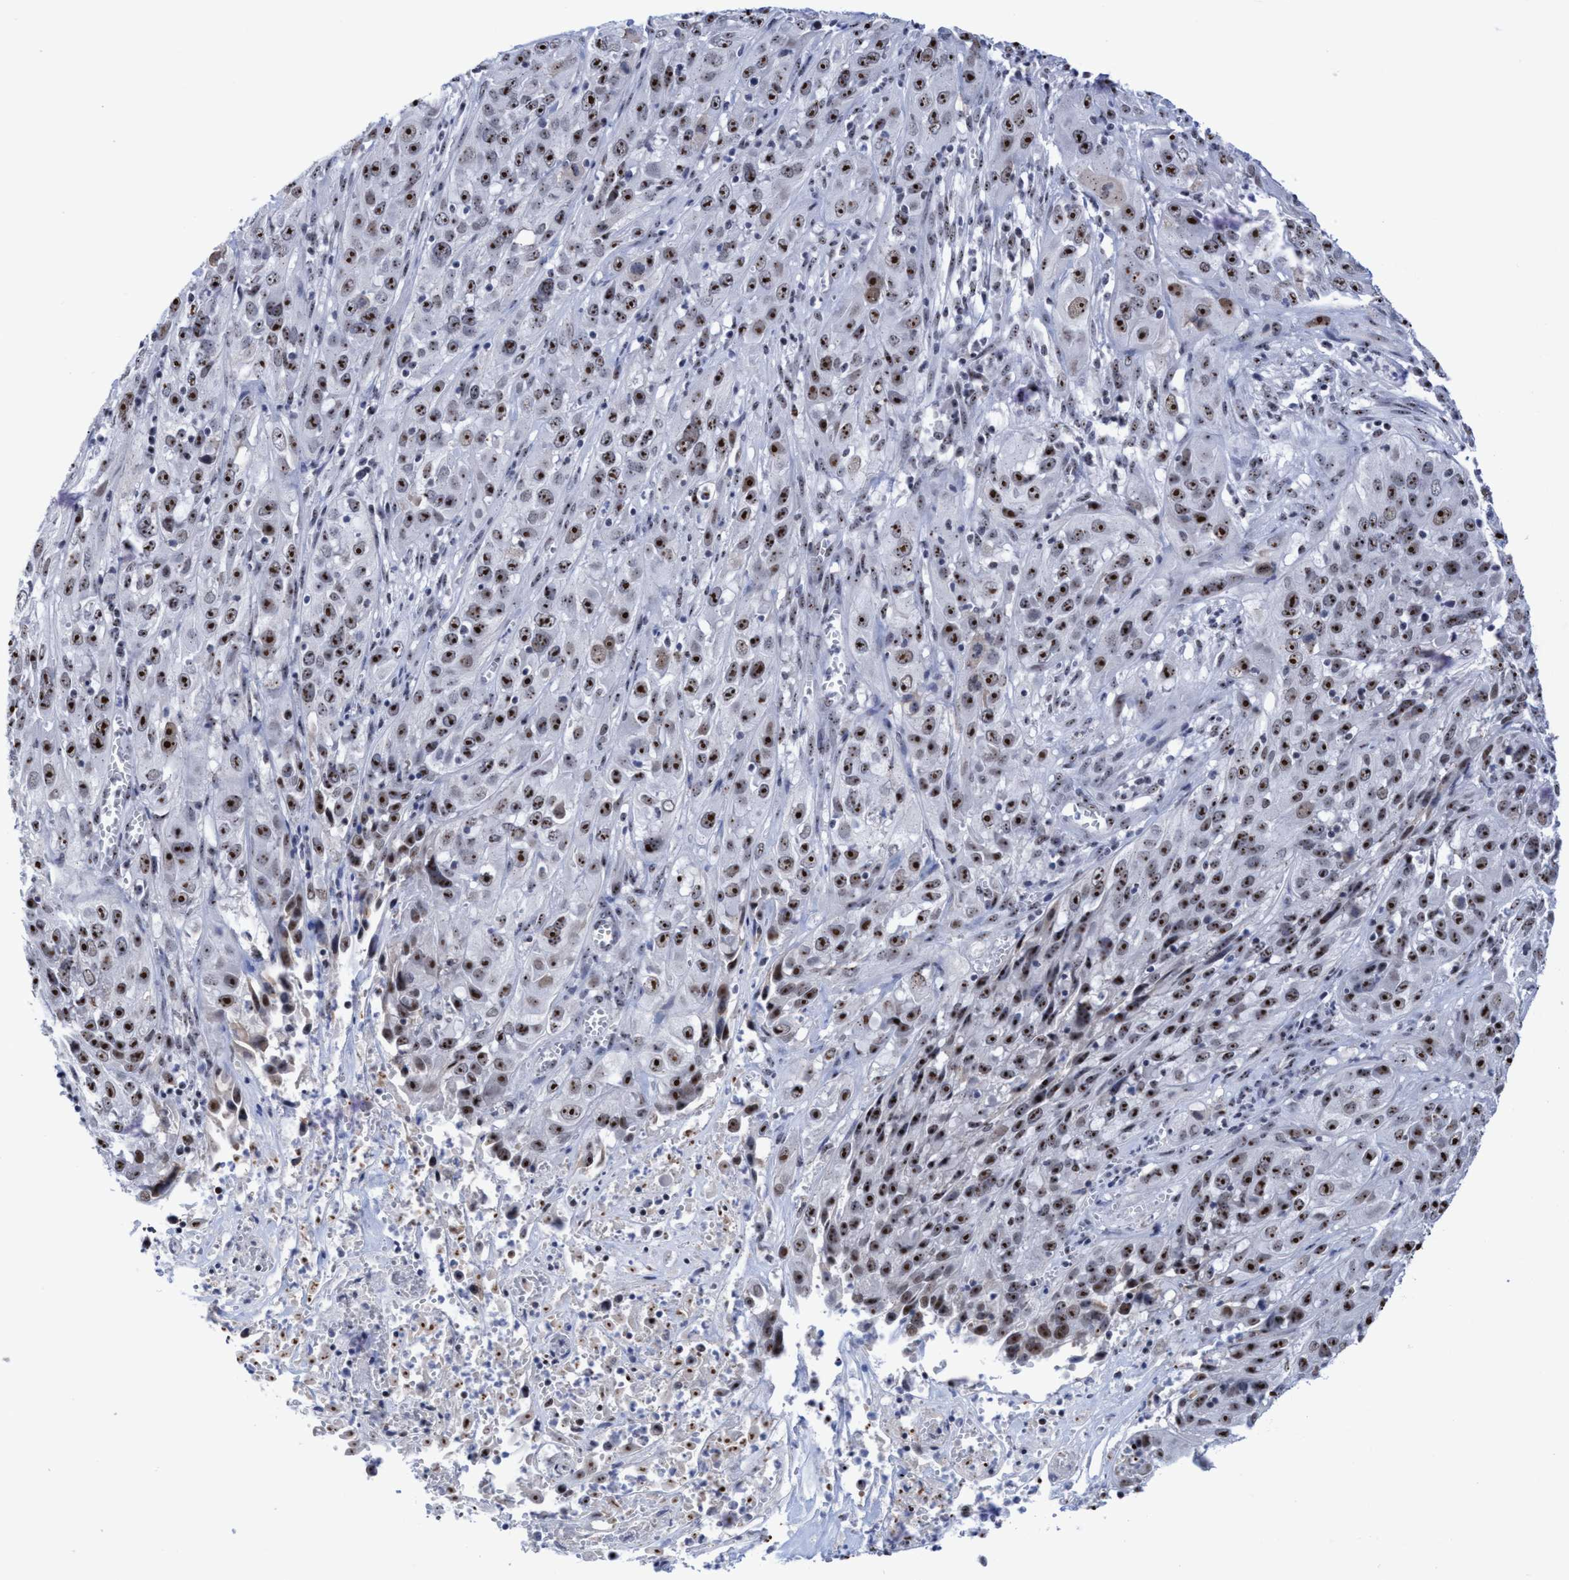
{"staining": {"intensity": "strong", "quantity": ">75%", "location": "nuclear"}, "tissue": "cervical cancer", "cell_type": "Tumor cells", "image_type": "cancer", "snomed": [{"axis": "morphology", "description": "Squamous cell carcinoma, NOS"}, {"axis": "topography", "description": "Cervix"}], "caption": "Cervical cancer was stained to show a protein in brown. There is high levels of strong nuclear expression in about >75% of tumor cells.", "gene": "EFCAB10", "patient": {"sex": "female", "age": 32}}